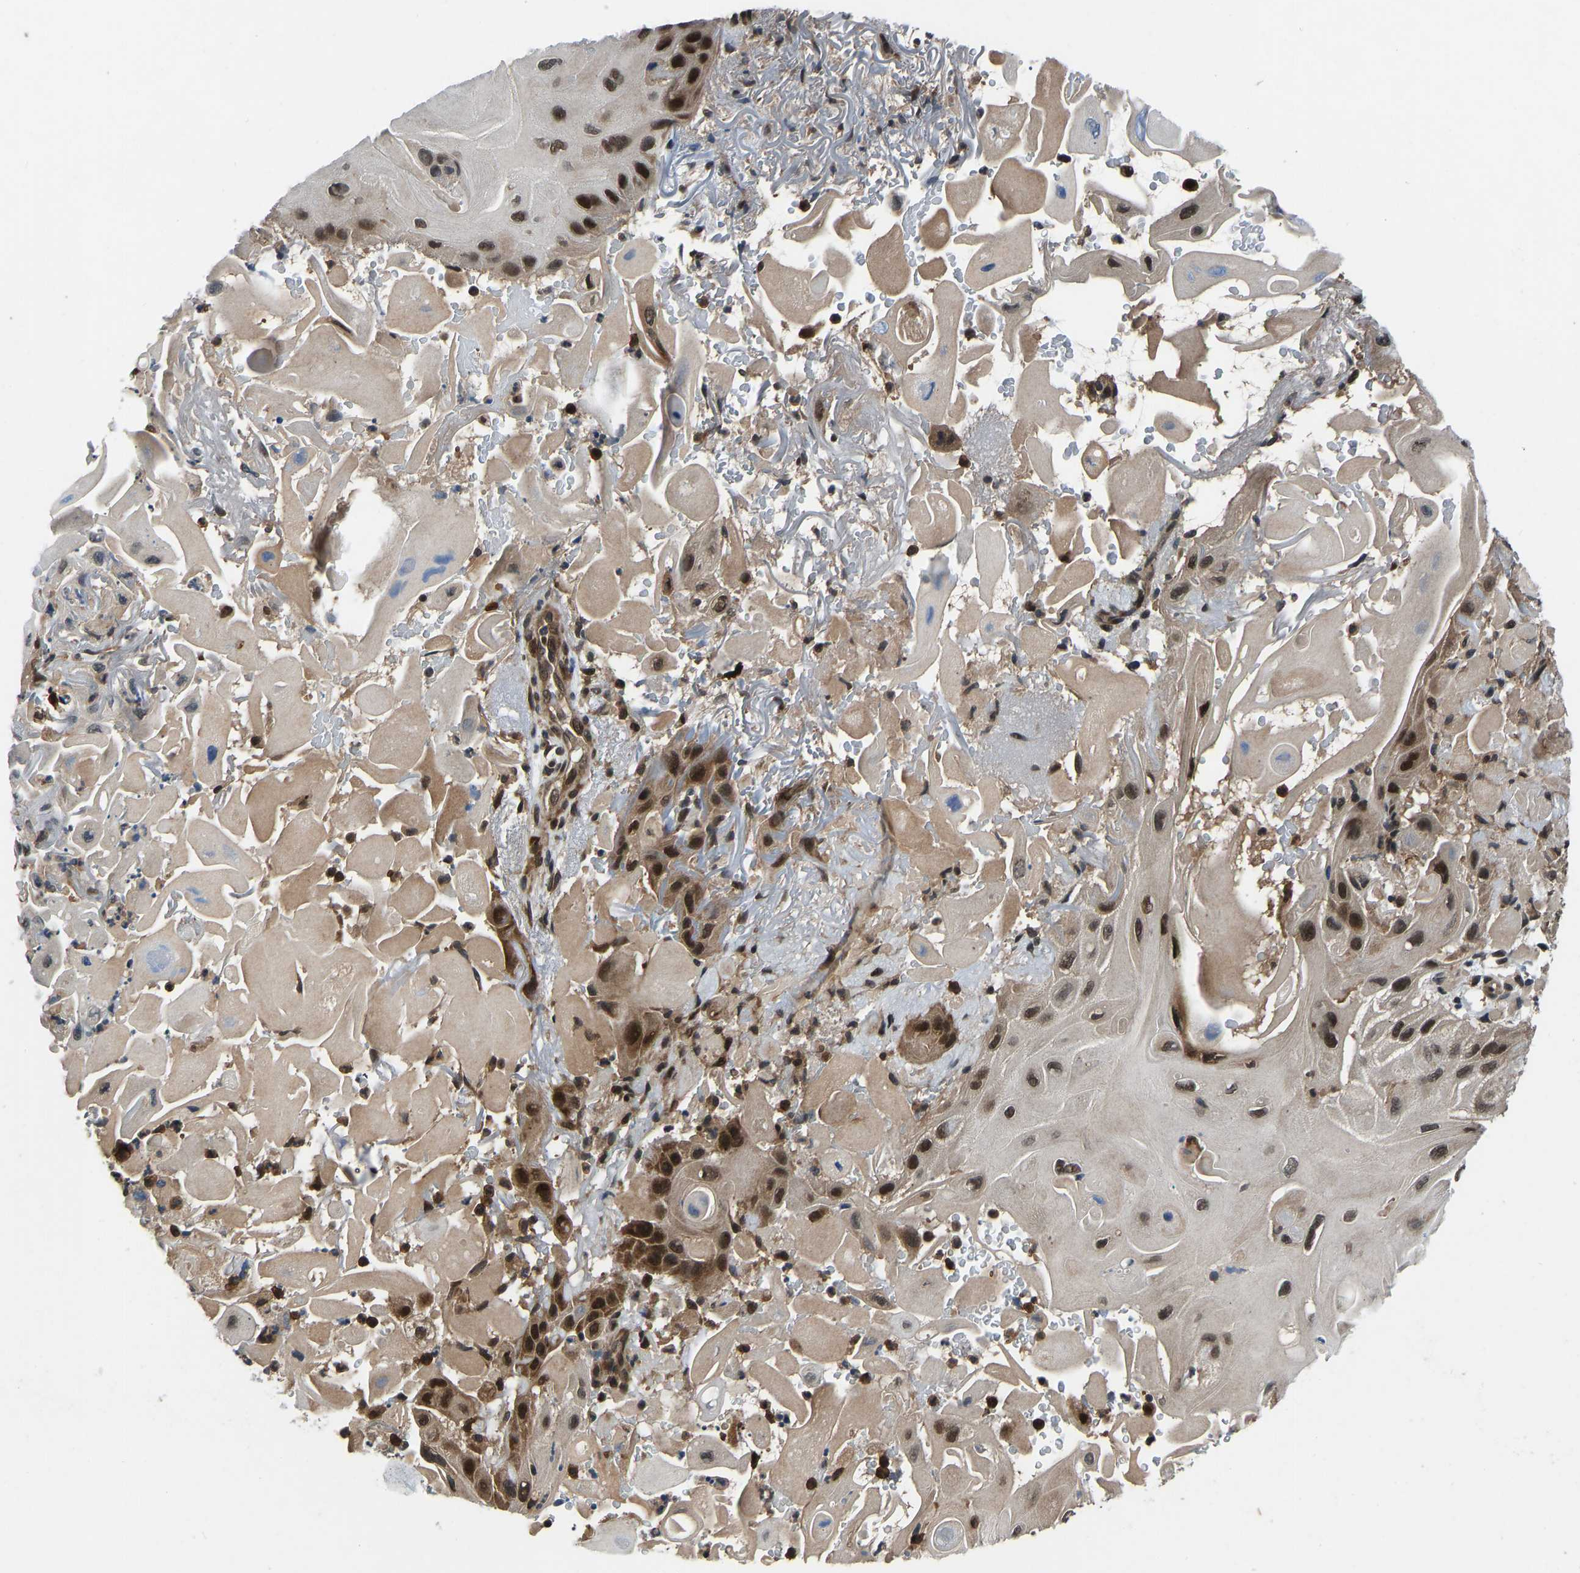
{"staining": {"intensity": "strong", "quantity": ">75%", "location": "cytoplasmic/membranous,nuclear"}, "tissue": "skin cancer", "cell_type": "Tumor cells", "image_type": "cancer", "snomed": [{"axis": "morphology", "description": "Squamous cell carcinoma, NOS"}, {"axis": "topography", "description": "Skin"}], "caption": "Skin cancer stained for a protein displays strong cytoplasmic/membranous and nuclear positivity in tumor cells.", "gene": "RLIM", "patient": {"sex": "female", "age": 77}}